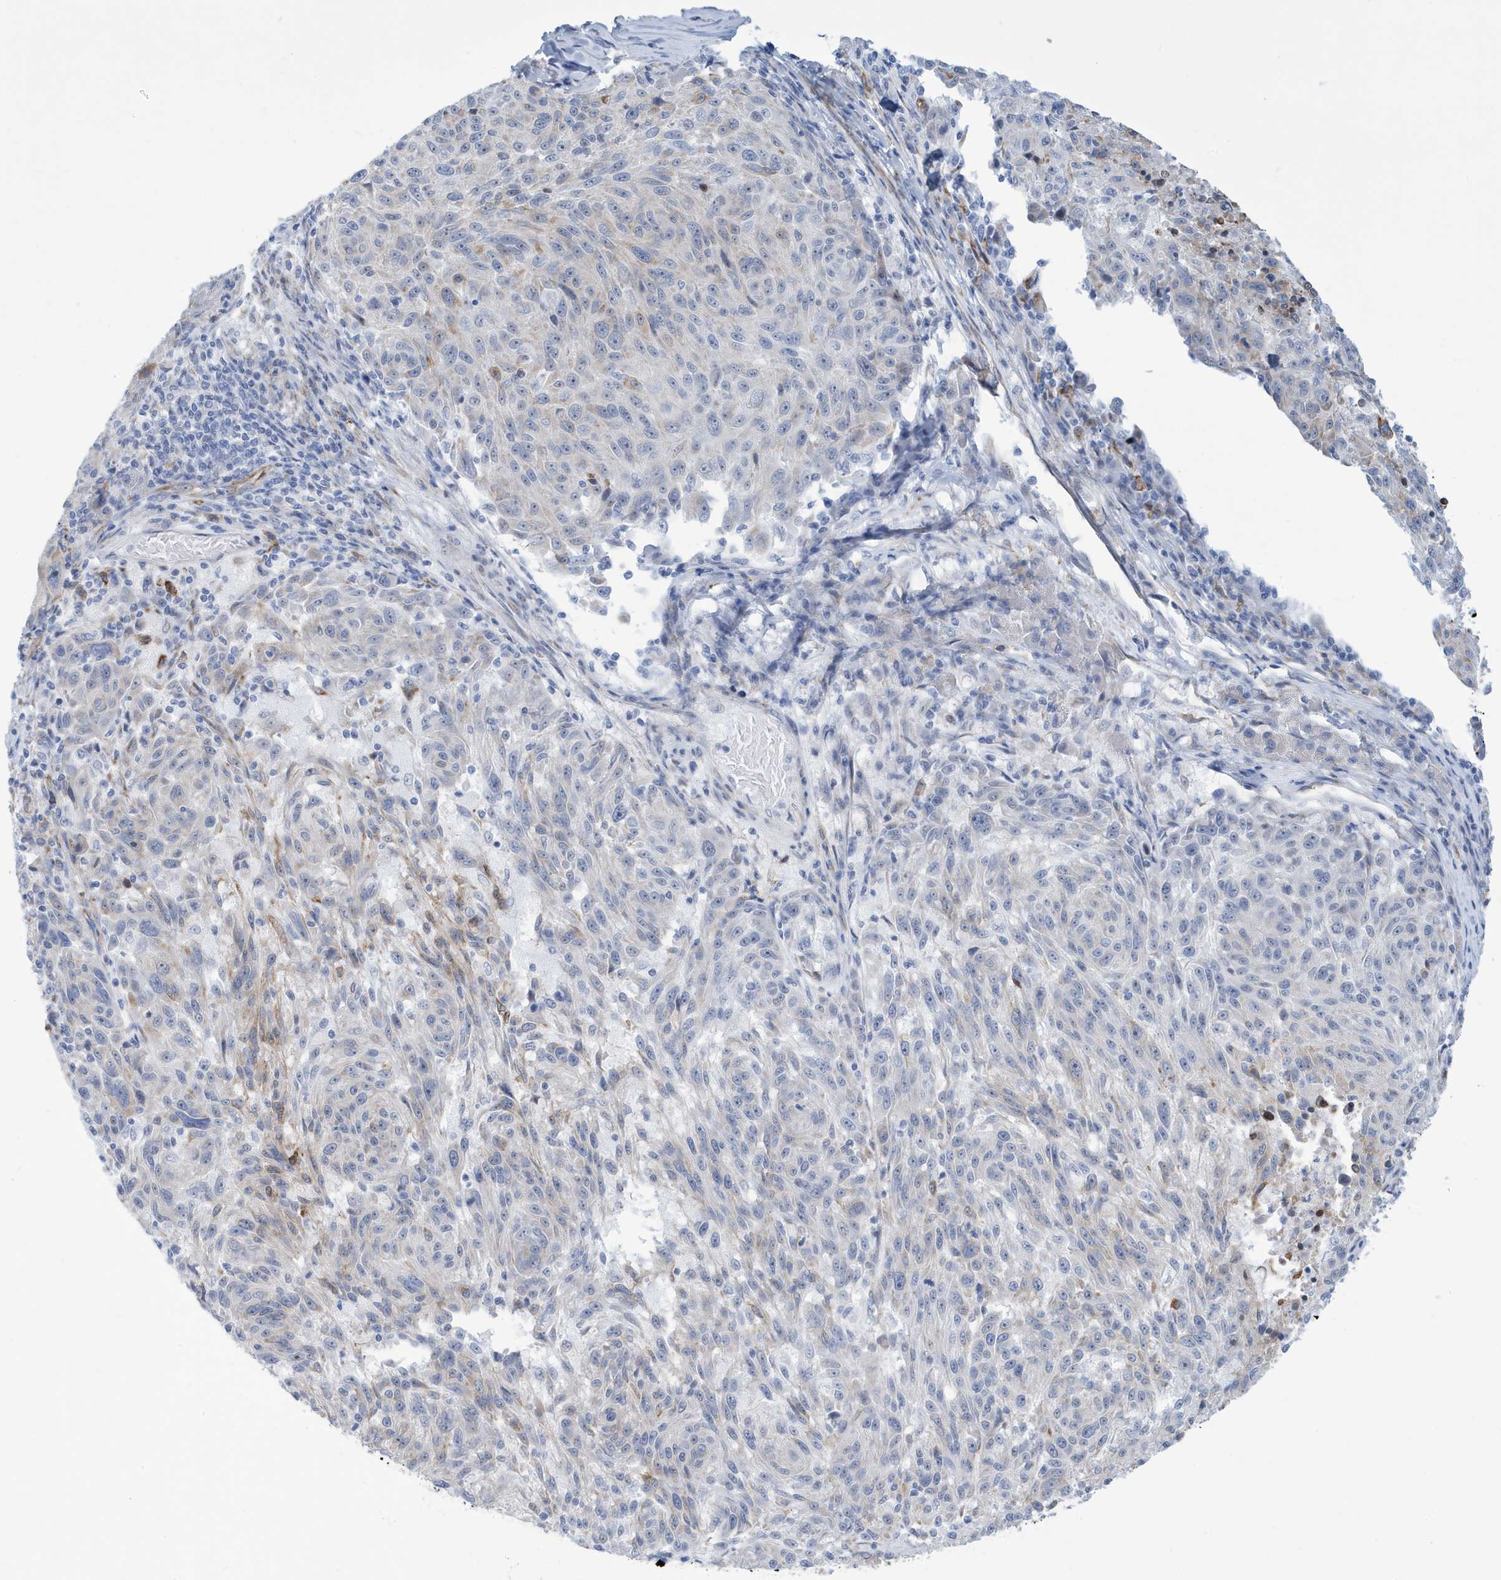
{"staining": {"intensity": "weak", "quantity": "<25%", "location": "cytoplasmic/membranous"}, "tissue": "melanoma", "cell_type": "Tumor cells", "image_type": "cancer", "snomed": [{"axis": "morphology", "description": "Malignant melanoma, NOS"}, {"axis": "topography", "description": "Skin"}], "caption": "Immunohistochemical staining of malignant melanoma displays no significant expression in tumor cells.", "gene": "SEMA3F", "patient": {"sex": "male", "age": 53}}